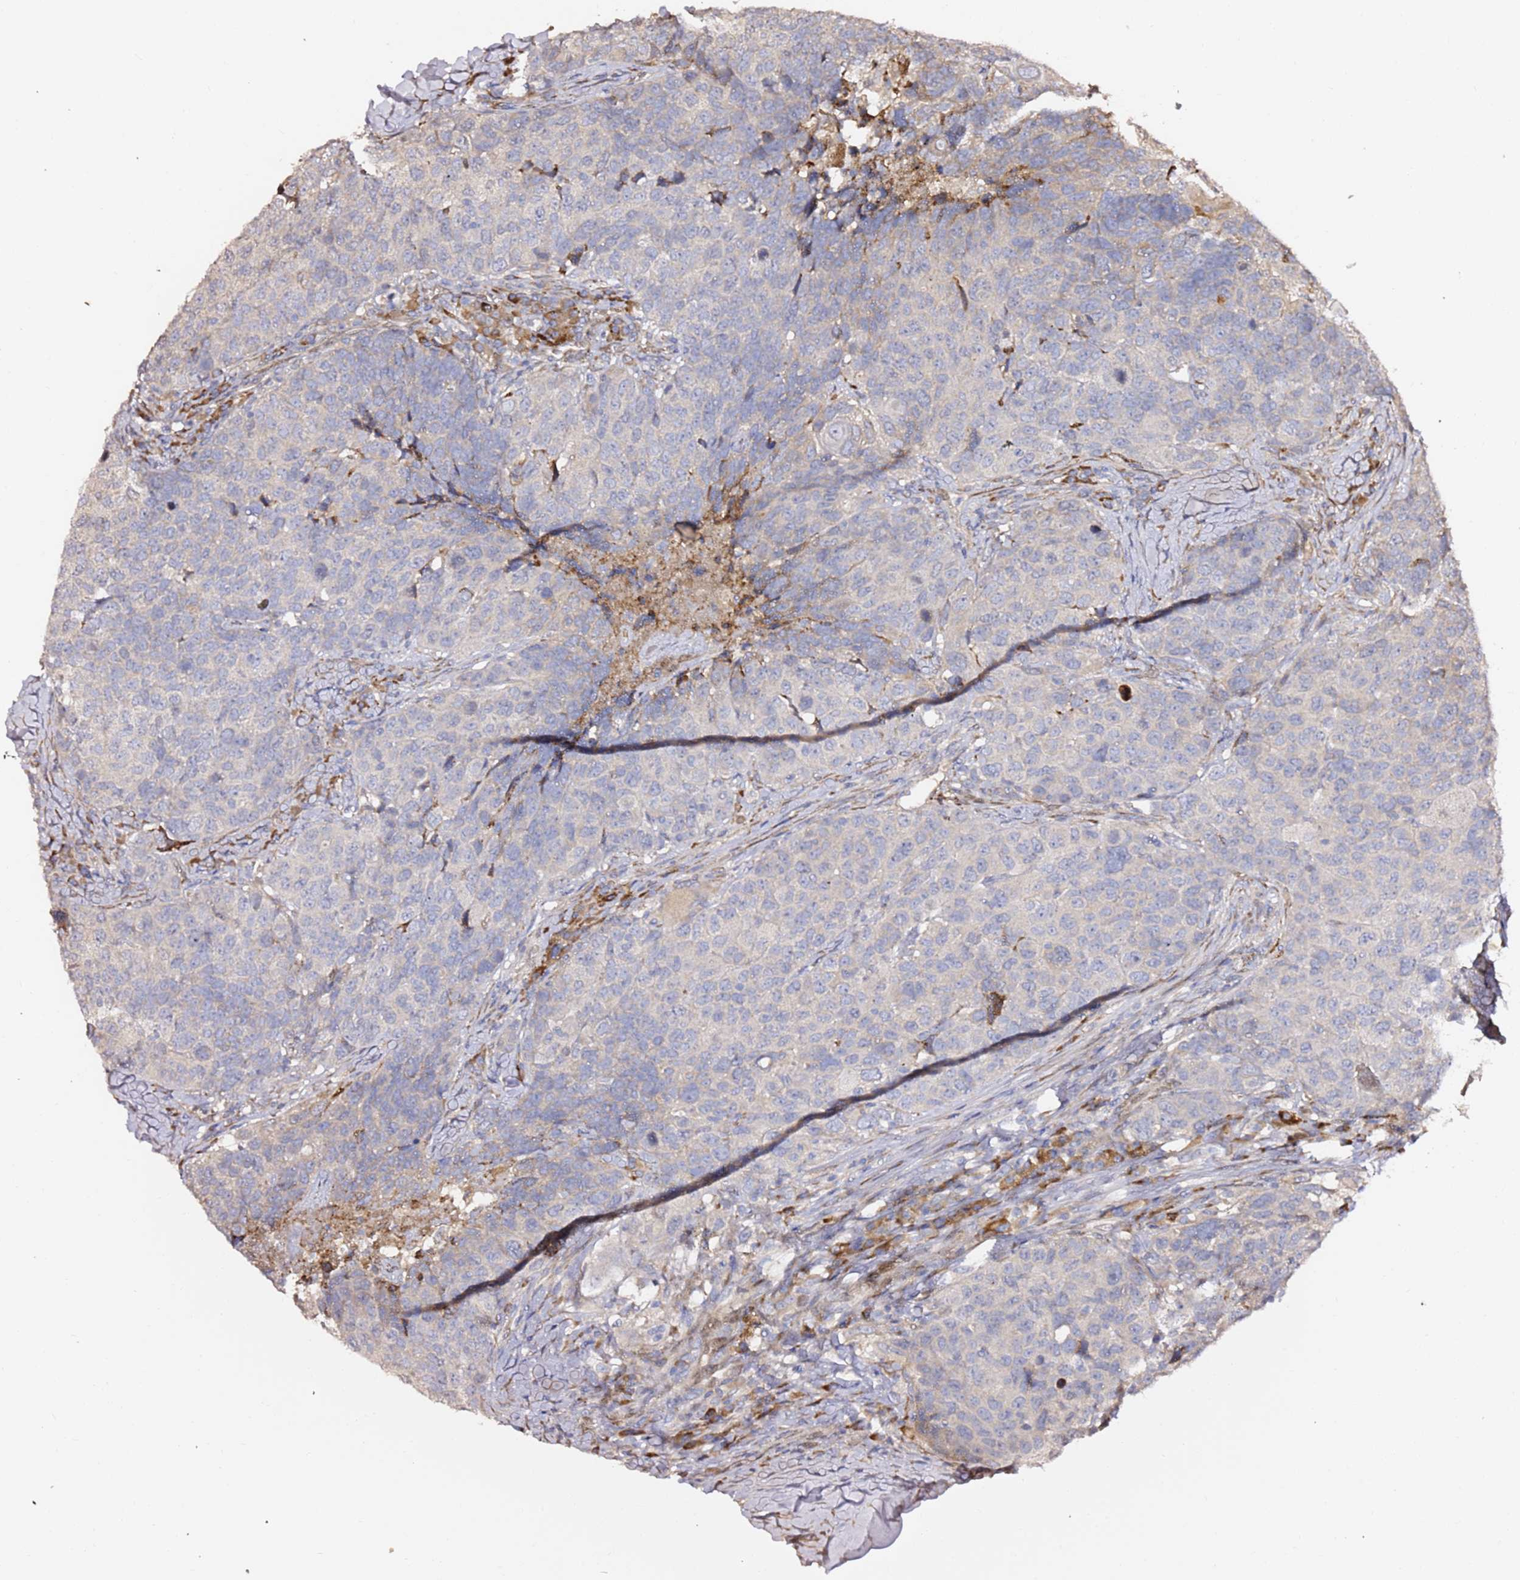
{"staining": {"intensity": "negative", "quantity": "none", "location": "none"}, "tissue": "head and neck cancer", "cell_type": "Tumor cells", "image_type": "cancer", "snomed": [{"axis": "morphology", "description": "Squamous cell carcinoma, NOS"}, {"axis": "topography", "description": "Head-Neck"}], "caption": "This is an immunohistochemistry (IHC) image of human head and neck squamous cell carcinoma. There is no positivity in tumor cells.", "gene": "HSD17B7", "patient": {"sex": "male", "age": 66}}